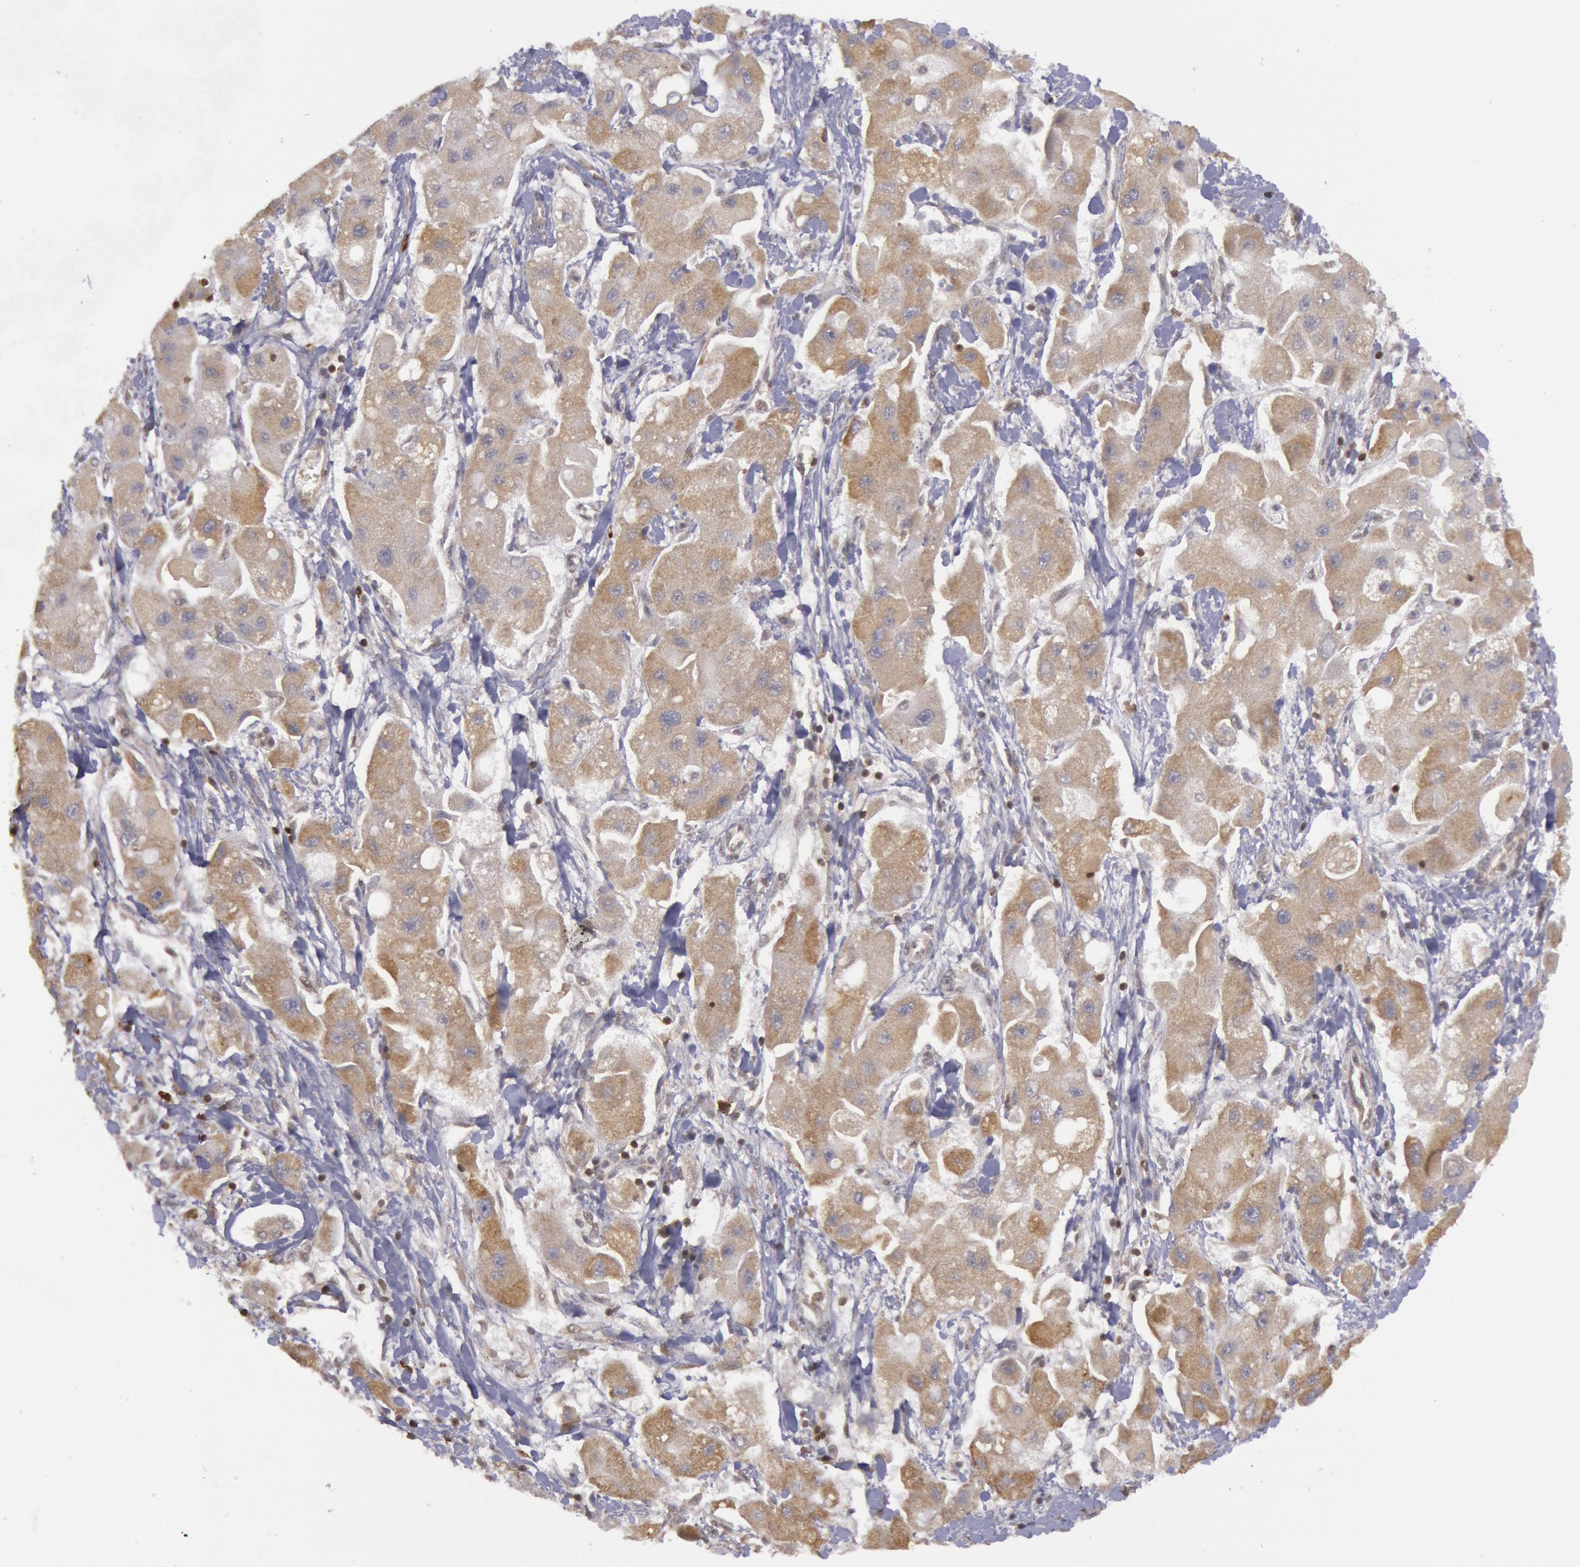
{"staining": {"intensity": "weak", "quantity": ">75%", "location": "cytoplasmic/membranous"}, "tissue": "liver cancer", "cell_type": "Tumor cells", "image_type": "cancer", "snomed": [{"axis": "morphology", "description": "Carcinoma, Hepatocellular, NOS"}, {"axis": "topography", "description": "Liver"}], "caption": "High-power microscopy captured an immunohistochemistry histopathology image of liver hepatocellular carcinoma, revealing weak cytoplasmic/membranous expression in approximately >75% of tumor cells. (DAB IHC, brown staining for protein, blue staining for nuclei).", "gene": "TAP2", "patient": {"sex": "male", "age": 24}}